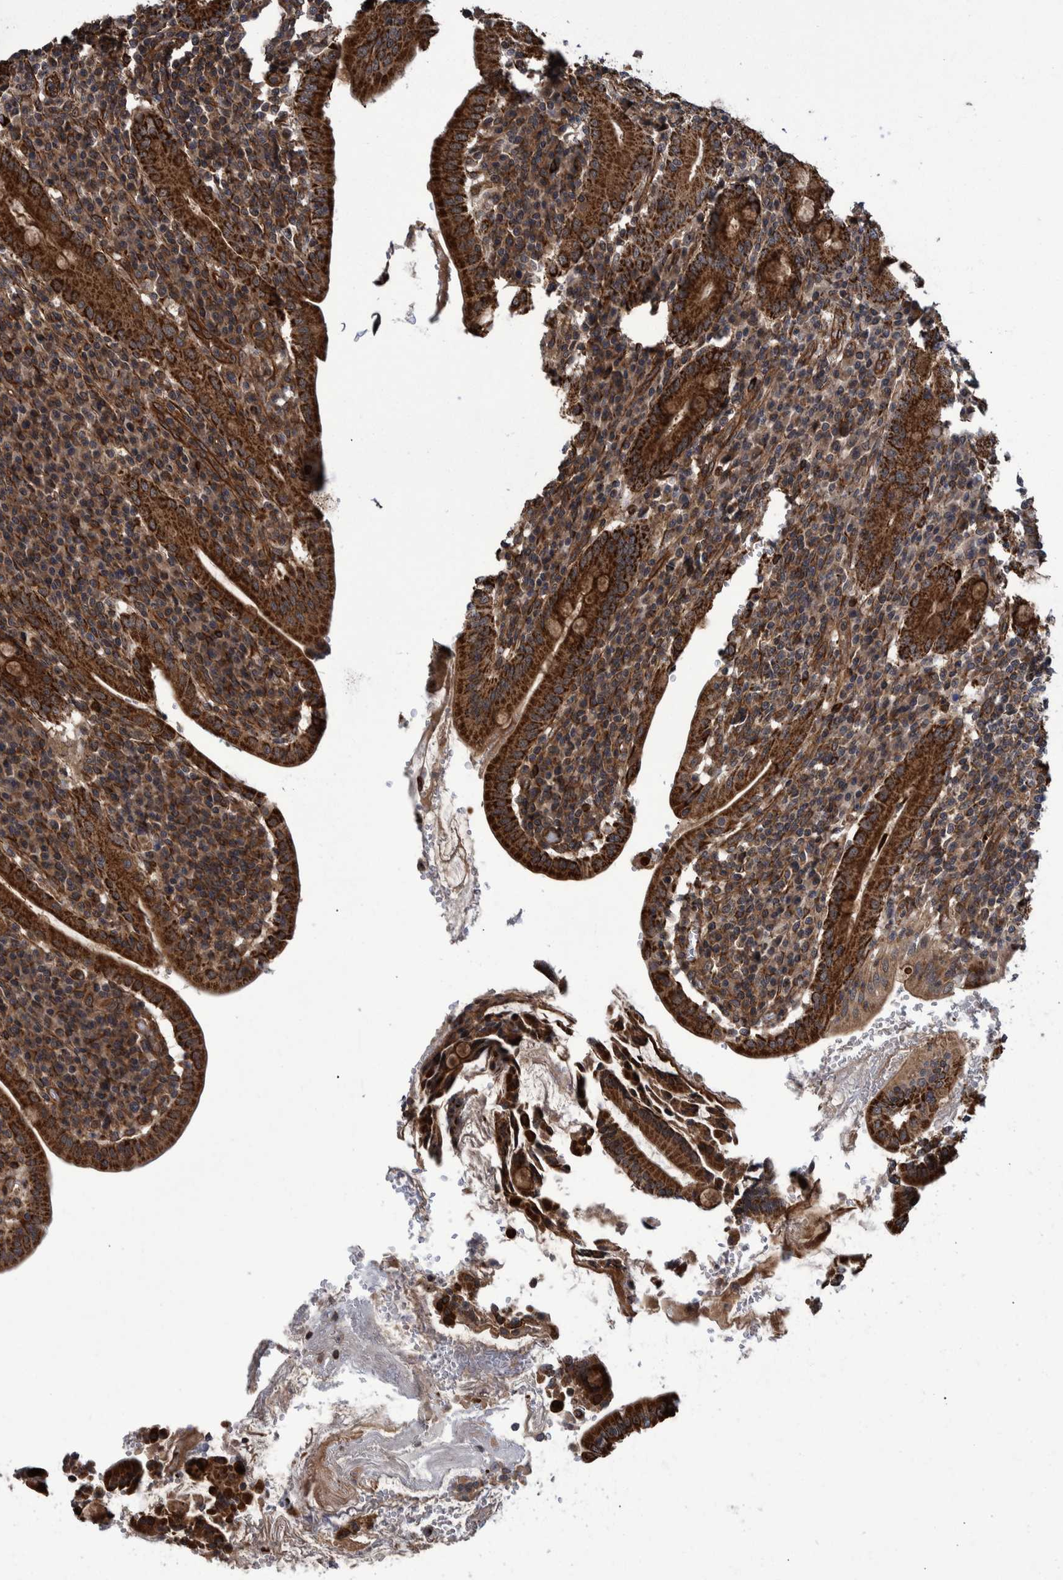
{"staining": {"intensity": "strong", "quantity": ">75%", "location": "cytoplasmic/membranous"}, "tissue": "duodenum", "cell_type": "Glandular cells", "image_type": "normal", "snomed": [{"axis": "morphology", "description": "Normal tissue, NOS"}, {"axis": "morphology", "description": "Adenocarcinoma, NOS"}, {"axis": "topography", "description": "Pancreas"}, {"axis": "topography", "description": "Duodenum"}], "caption": "About >75% of glandular cells in unremarkable human duodenum exhibit strong cytoplasmic/membranous protein expression as visualized by brown immunohistochemical staining.", "gene": "TNFRSF10B", "patient": {"sex": "male", "age": 50}}